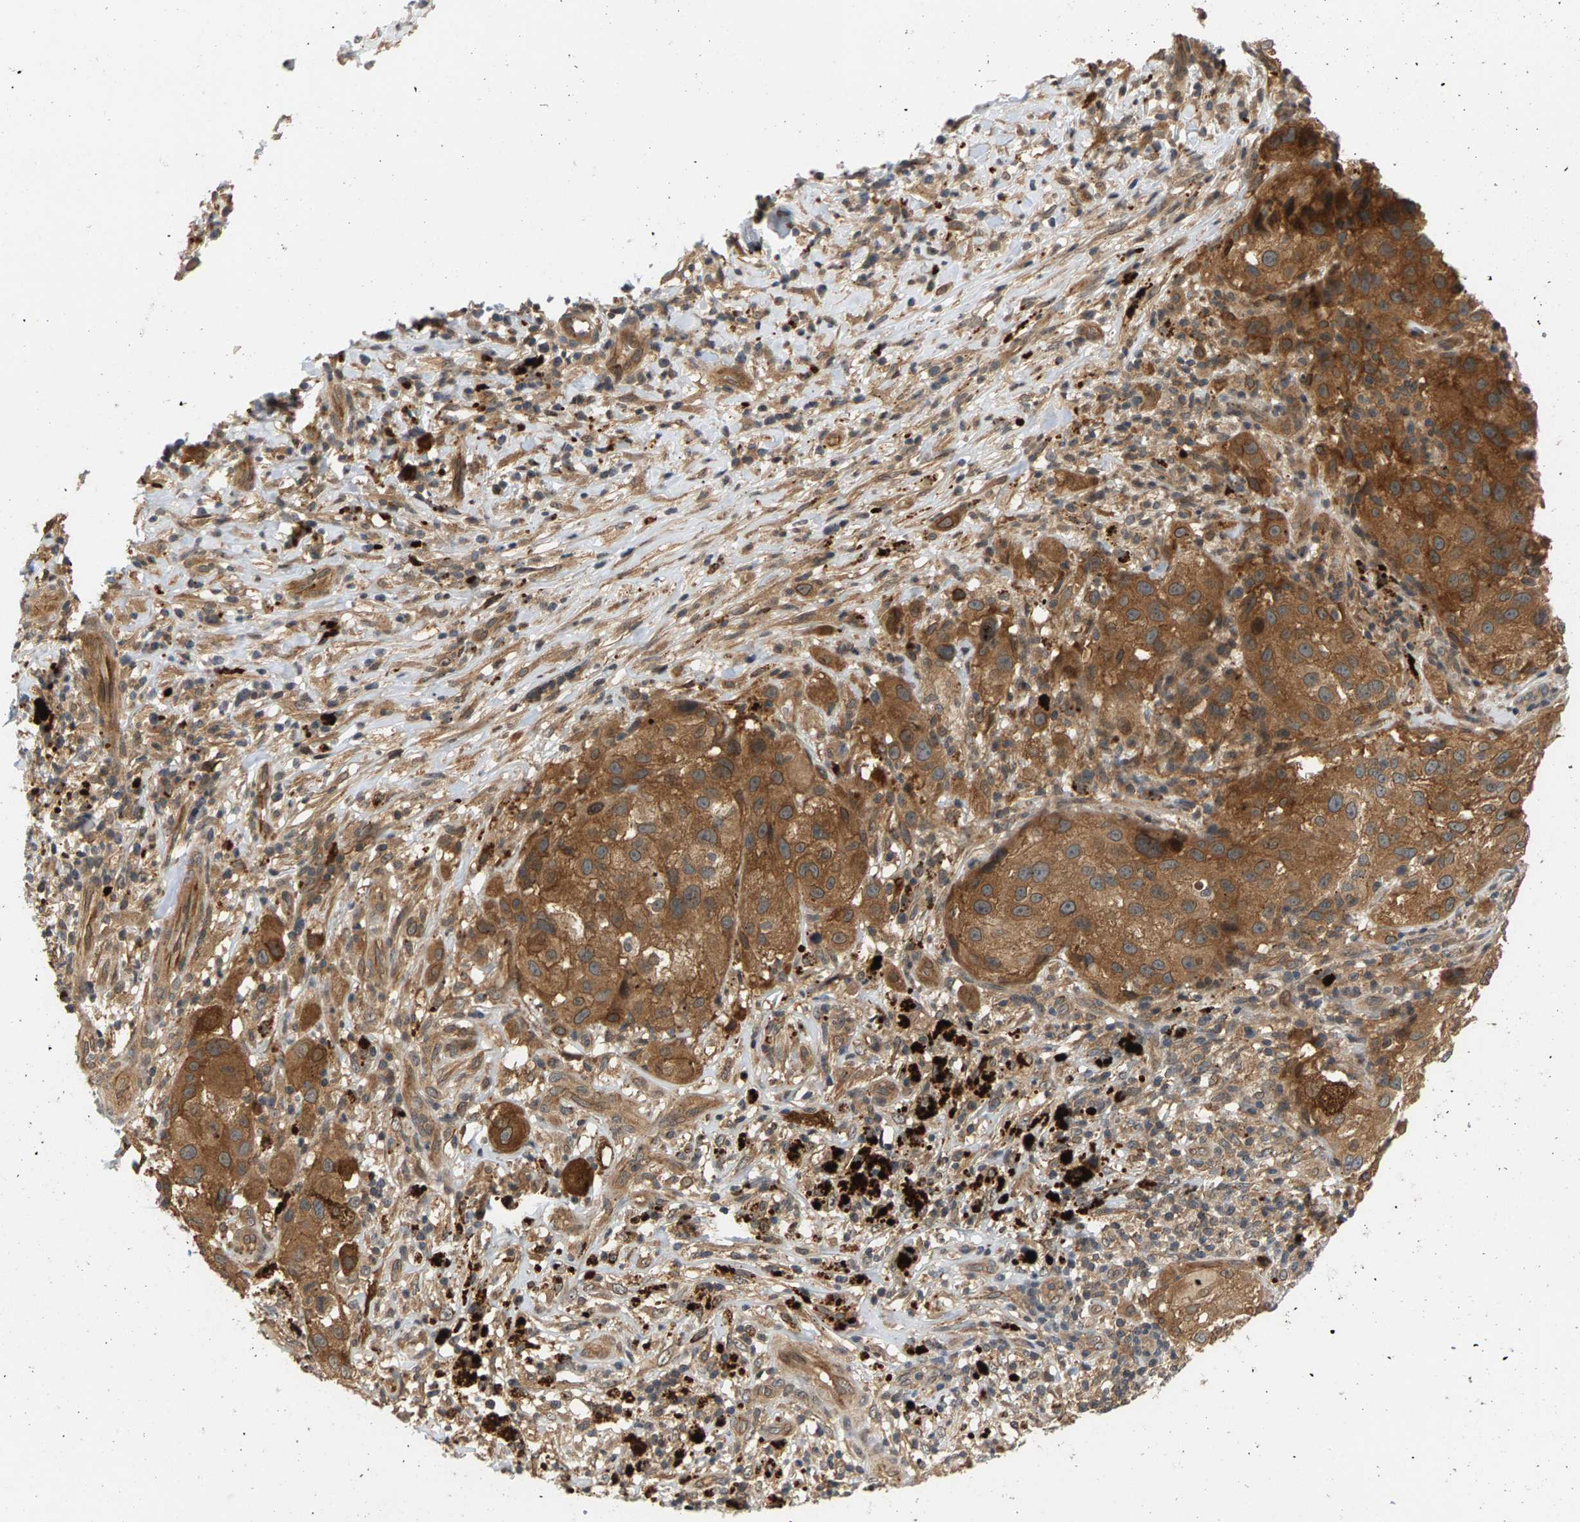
{"staining": {"intensity": "moderate", "quantity": ">75%", "location": "cytoplasmic/membranous"}, "tissue": "melanoma", "cell_type": "Tumor cells", "image_type": "cancer", "snomed": [{"axis": "morphology", "description": "Necrosis, NOS"}, {"axis": "morphology", "description": "Malignant melanoma, NOS"}, {"axis": "topography", "description": "Skin"}], "caption": "Moderate cytoplasmic/membranous staining for a protein is present in approximately >75% of tumor cells of malignant melanoma using IHC.", "gene": "MAP2K5", "patient": {"sex": "female", "age": 87}}